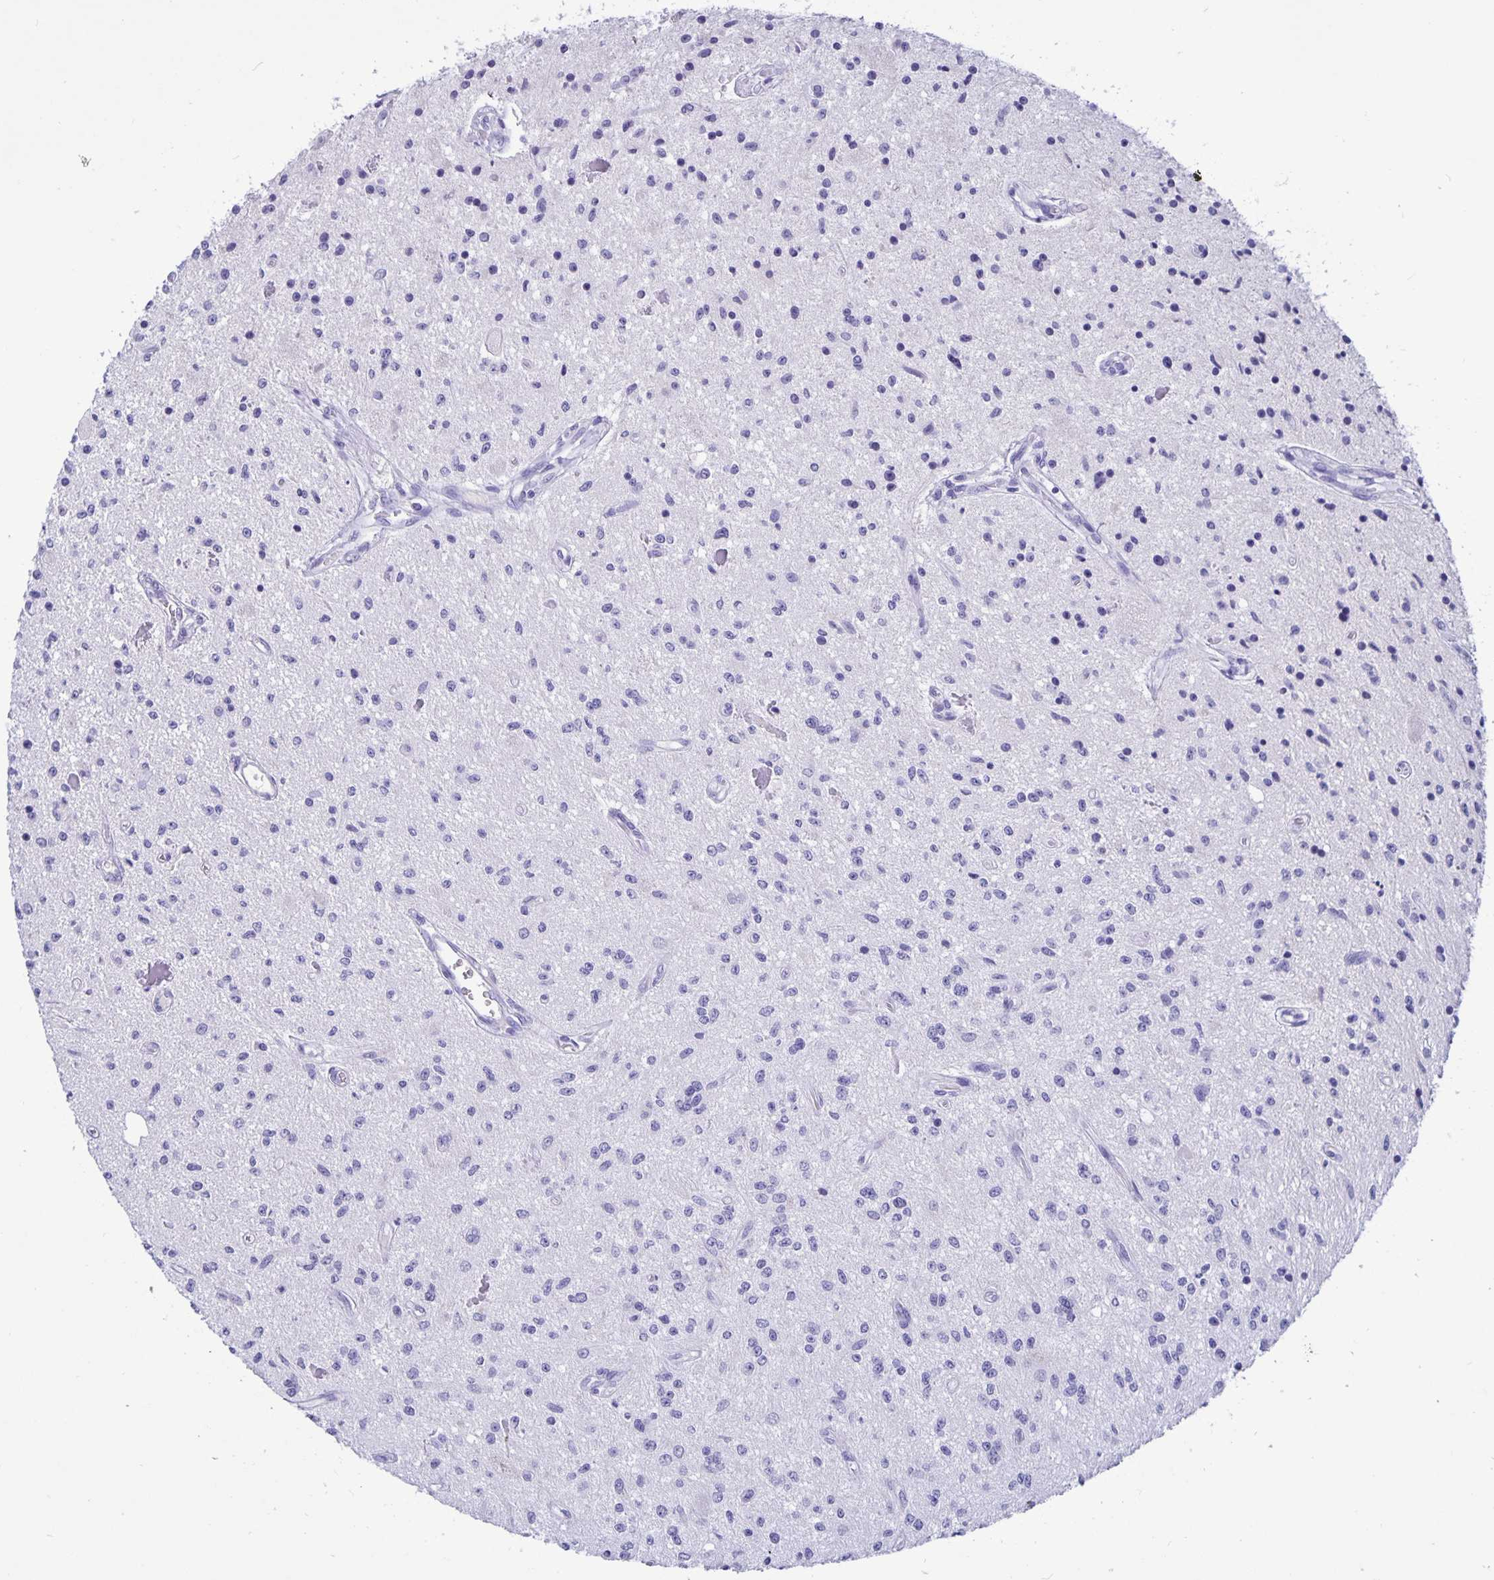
{"staining": {"intensity": "negative", "quantity": "none", "location": "none"}, "tissue": "glioma", "cell_type": "Tumor cells", "image_type": "cancer", "snomed": [{"axis": "morphology", "description": "Glioma, malignant, Low grade"}, {"axis": "topography", "description": "Cerebellum"}], "caption": "This is a photomicrograph of IHC staining of glioma, which shows no expression in tumor cells.", "gene": "BPIFA3", "patient": {"sex": "female", "age": 14}}